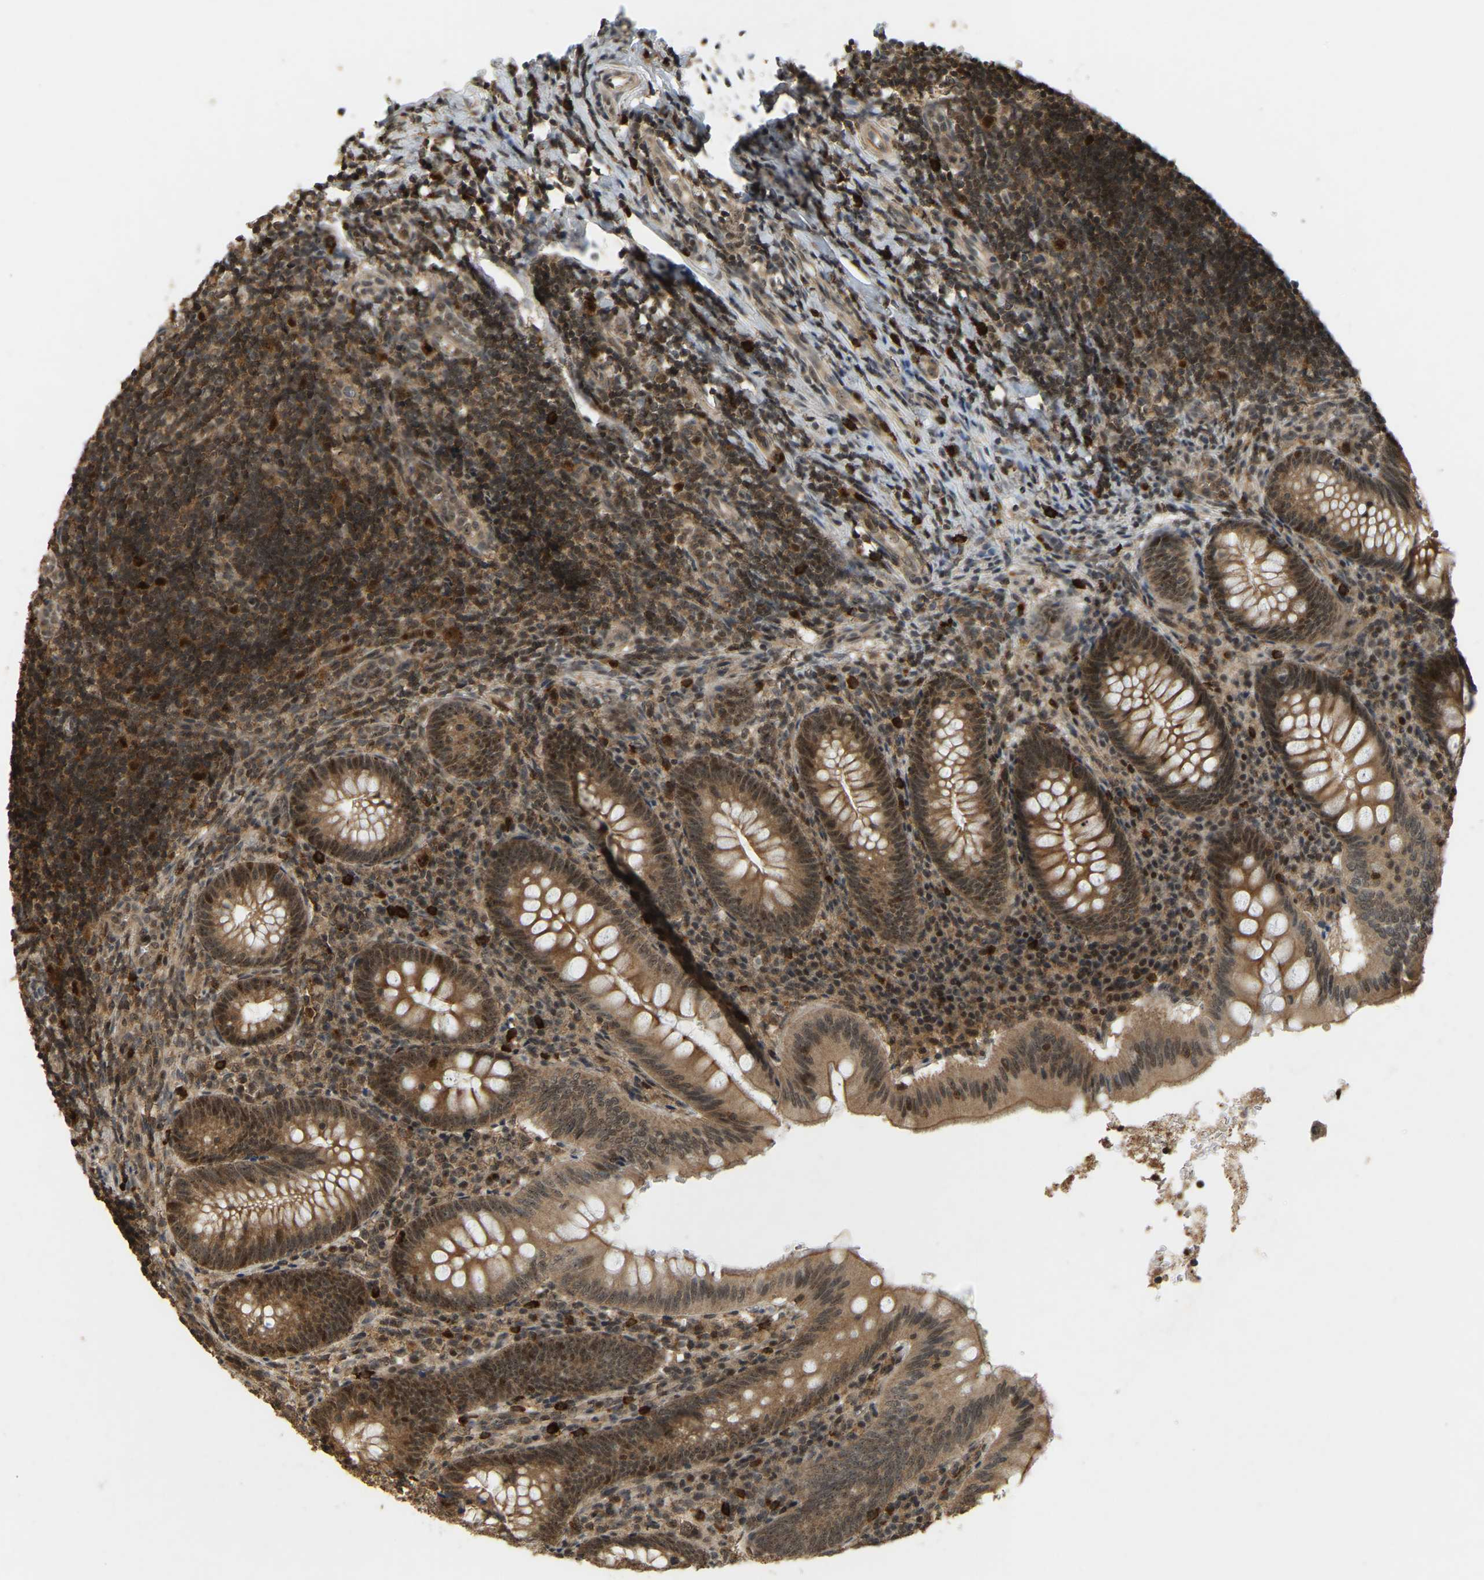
{"staining": {"intensity": "moderate", "quantity": ">75%", "location": "cytoplasmic/membranous,nuclear"}, "tissue": "appendix", "cell_type": "Glandular cells", "image_type": "normal", "snomed": [{"axis": "morphology", "description": "Normal tissue, NOS"}, {"axis": "topography", "description": "Appendix"}], "caption": "Immunohistochemical staining of normal appendix demonstrates >75% levels of moderate cytoplasmic/membranous,nuclear protein staining in approximately >75% of glandular cells. The staining was performed using DAB, with brown indicating positive protein expression. Nuclei are stained blue with hematoxylin.", "gene": "BRF2", "patient": {"sex": "male", "age": 8}}